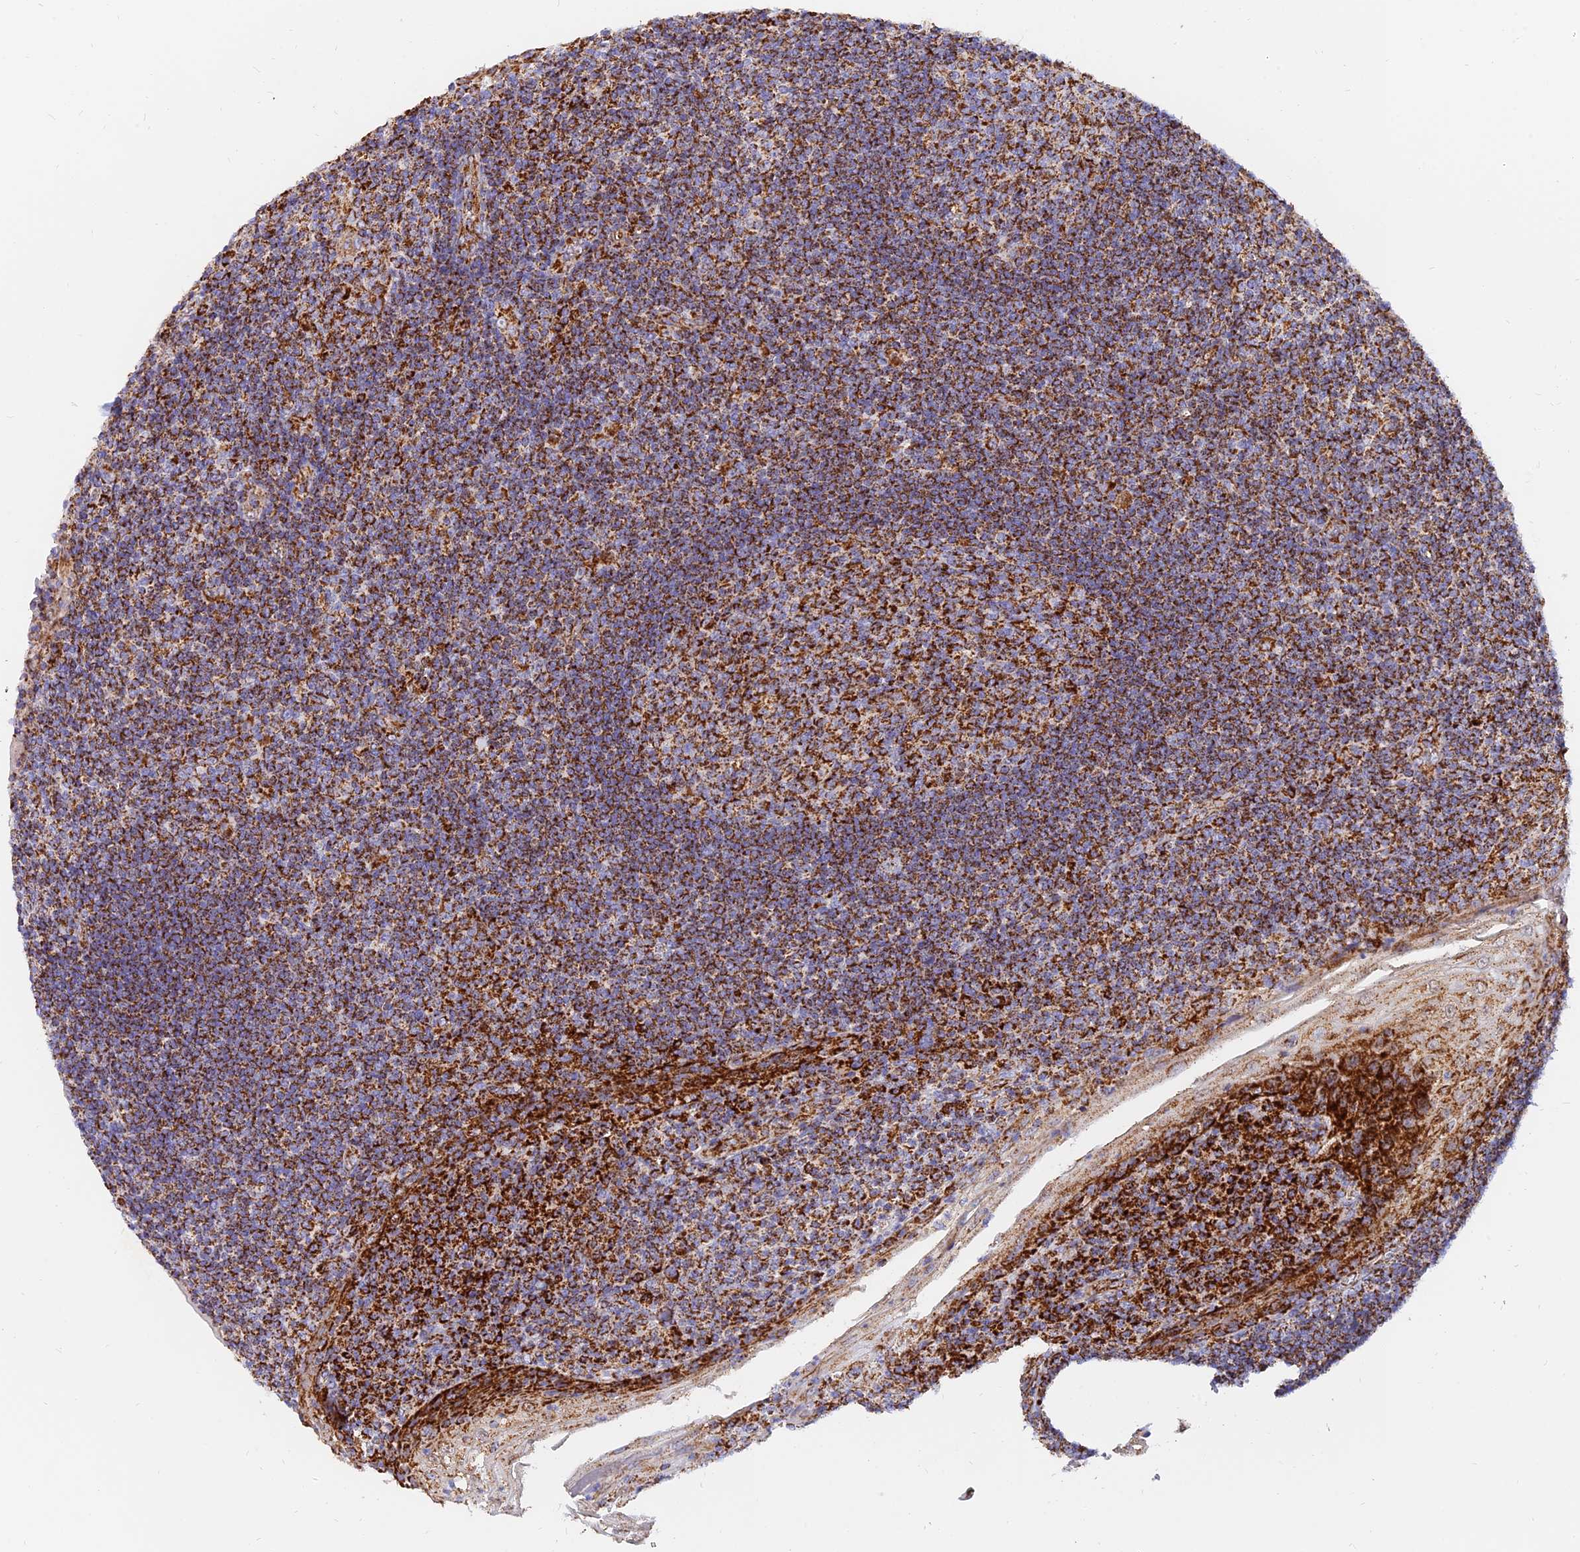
{"staining": {"intensity": "strong", "quantity": "25%-75%", "location": "cytoplasmic/membranous"}, "tissue": "tonsil", "cell_type": "Germinal center cells", "image_type": "normal", "snomed": [{"axis": "morphology", "description": "Normal tissue, NOS"}, {"axis": "topography", "description": "Tonsil"}], "caption": "Unremarkable tonsil shows strong cytoplasmic/membranous positivity in about 25%-75% of germinal center cells.", "gene": "NDUFB6", "patient": {"sex": "male", "age": 37}}